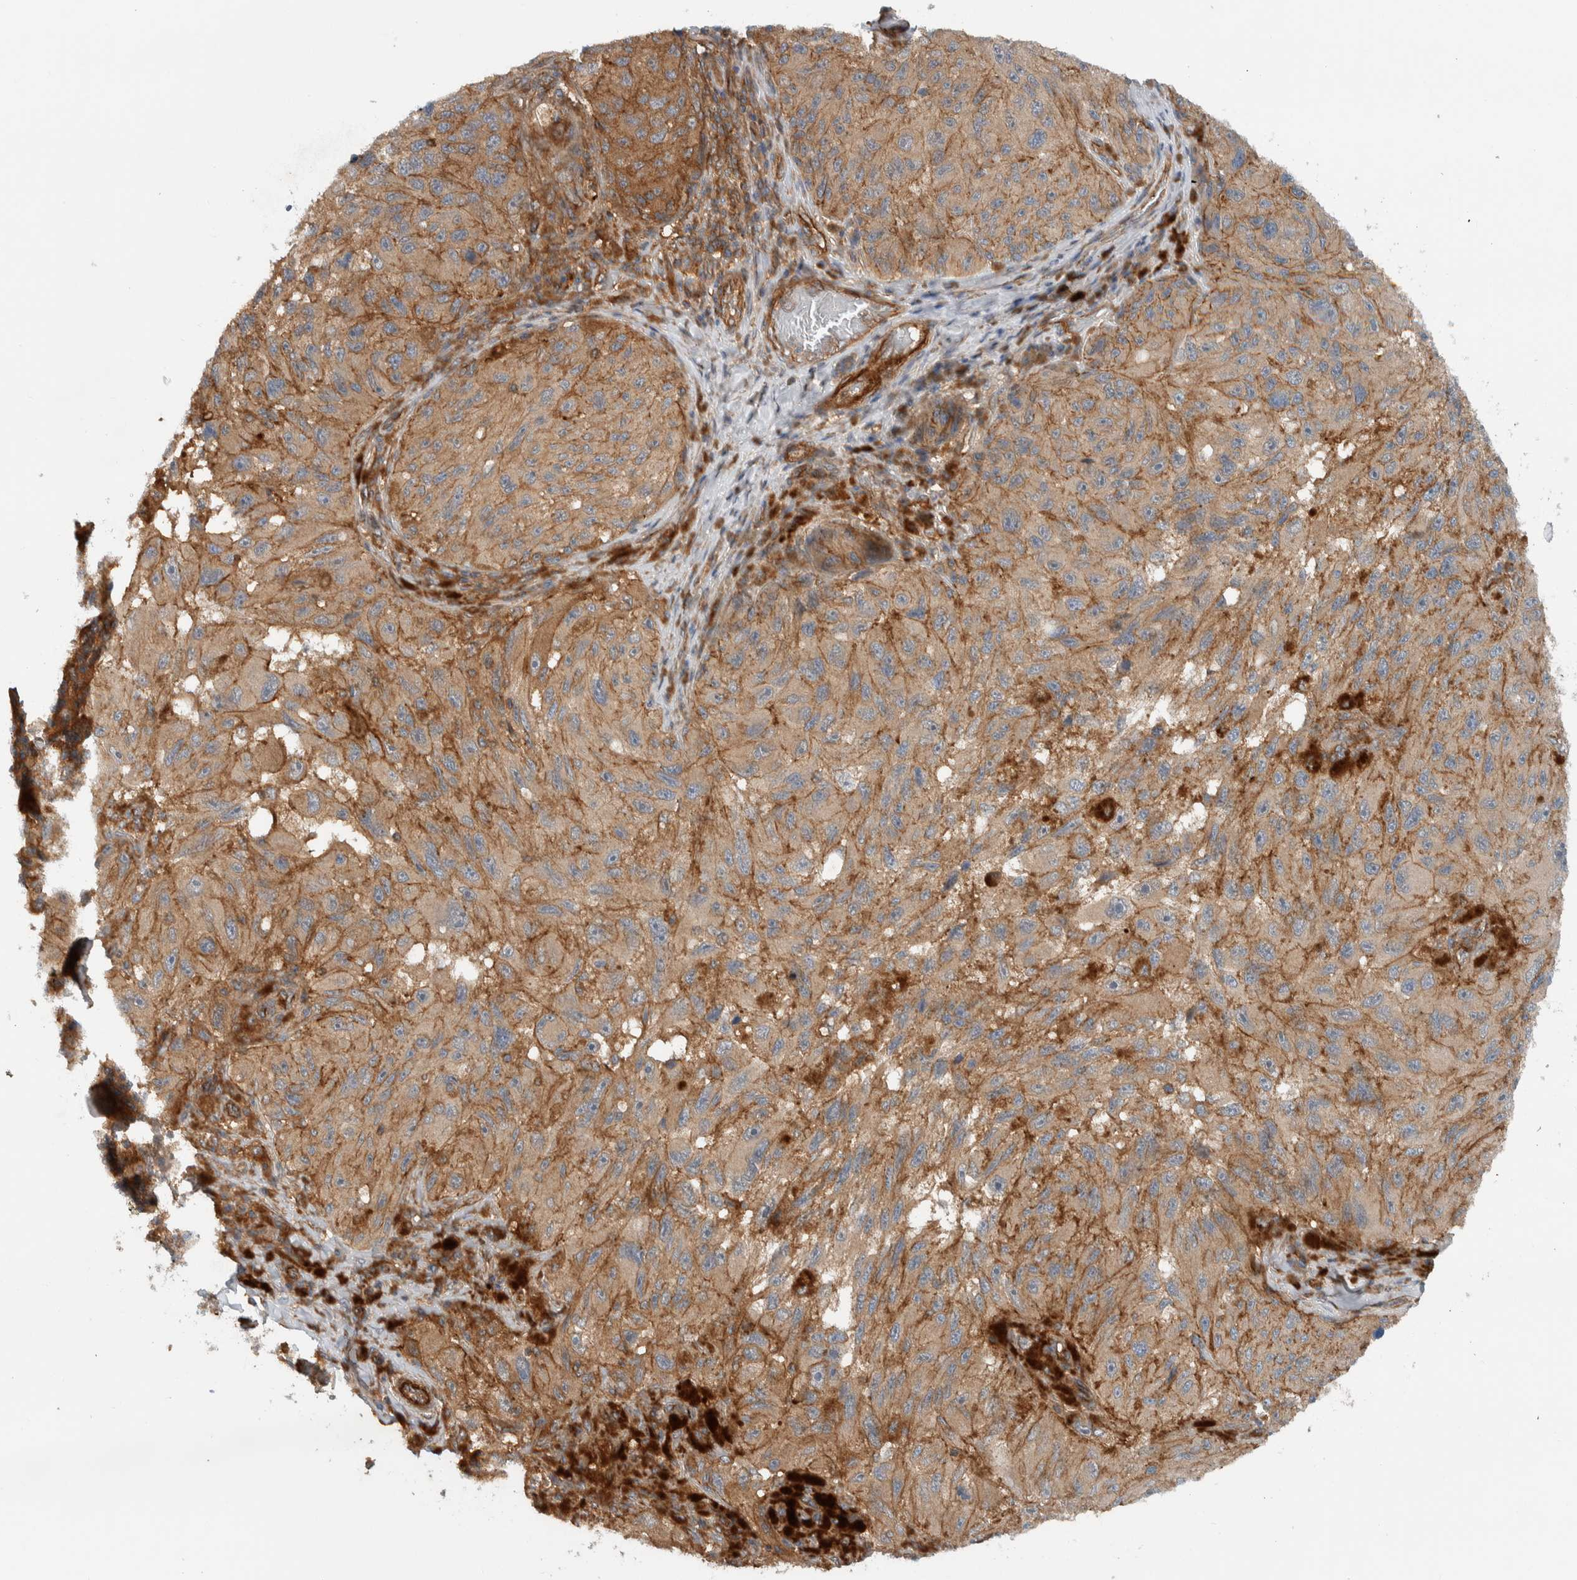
{"staining": {"intensity": "moderate", "quantity": ">75%", "location": "cytoplasmic/membranous"}, "tissue": "melanoma", "cell_type": "Tumor cells", "image_type": "cancer", "snomed": [{"axis": "morphology", "description": "Malignant melanoma, NOS"}, {"axis": "topography", "description": "Skin"}], "caption": "Tumor cells display moderate cytoplasmic/membranous expression in about >75% of cells in melanoma.", "gene": "MPRIP", "patient": {"sex": "female", "age": 73}}